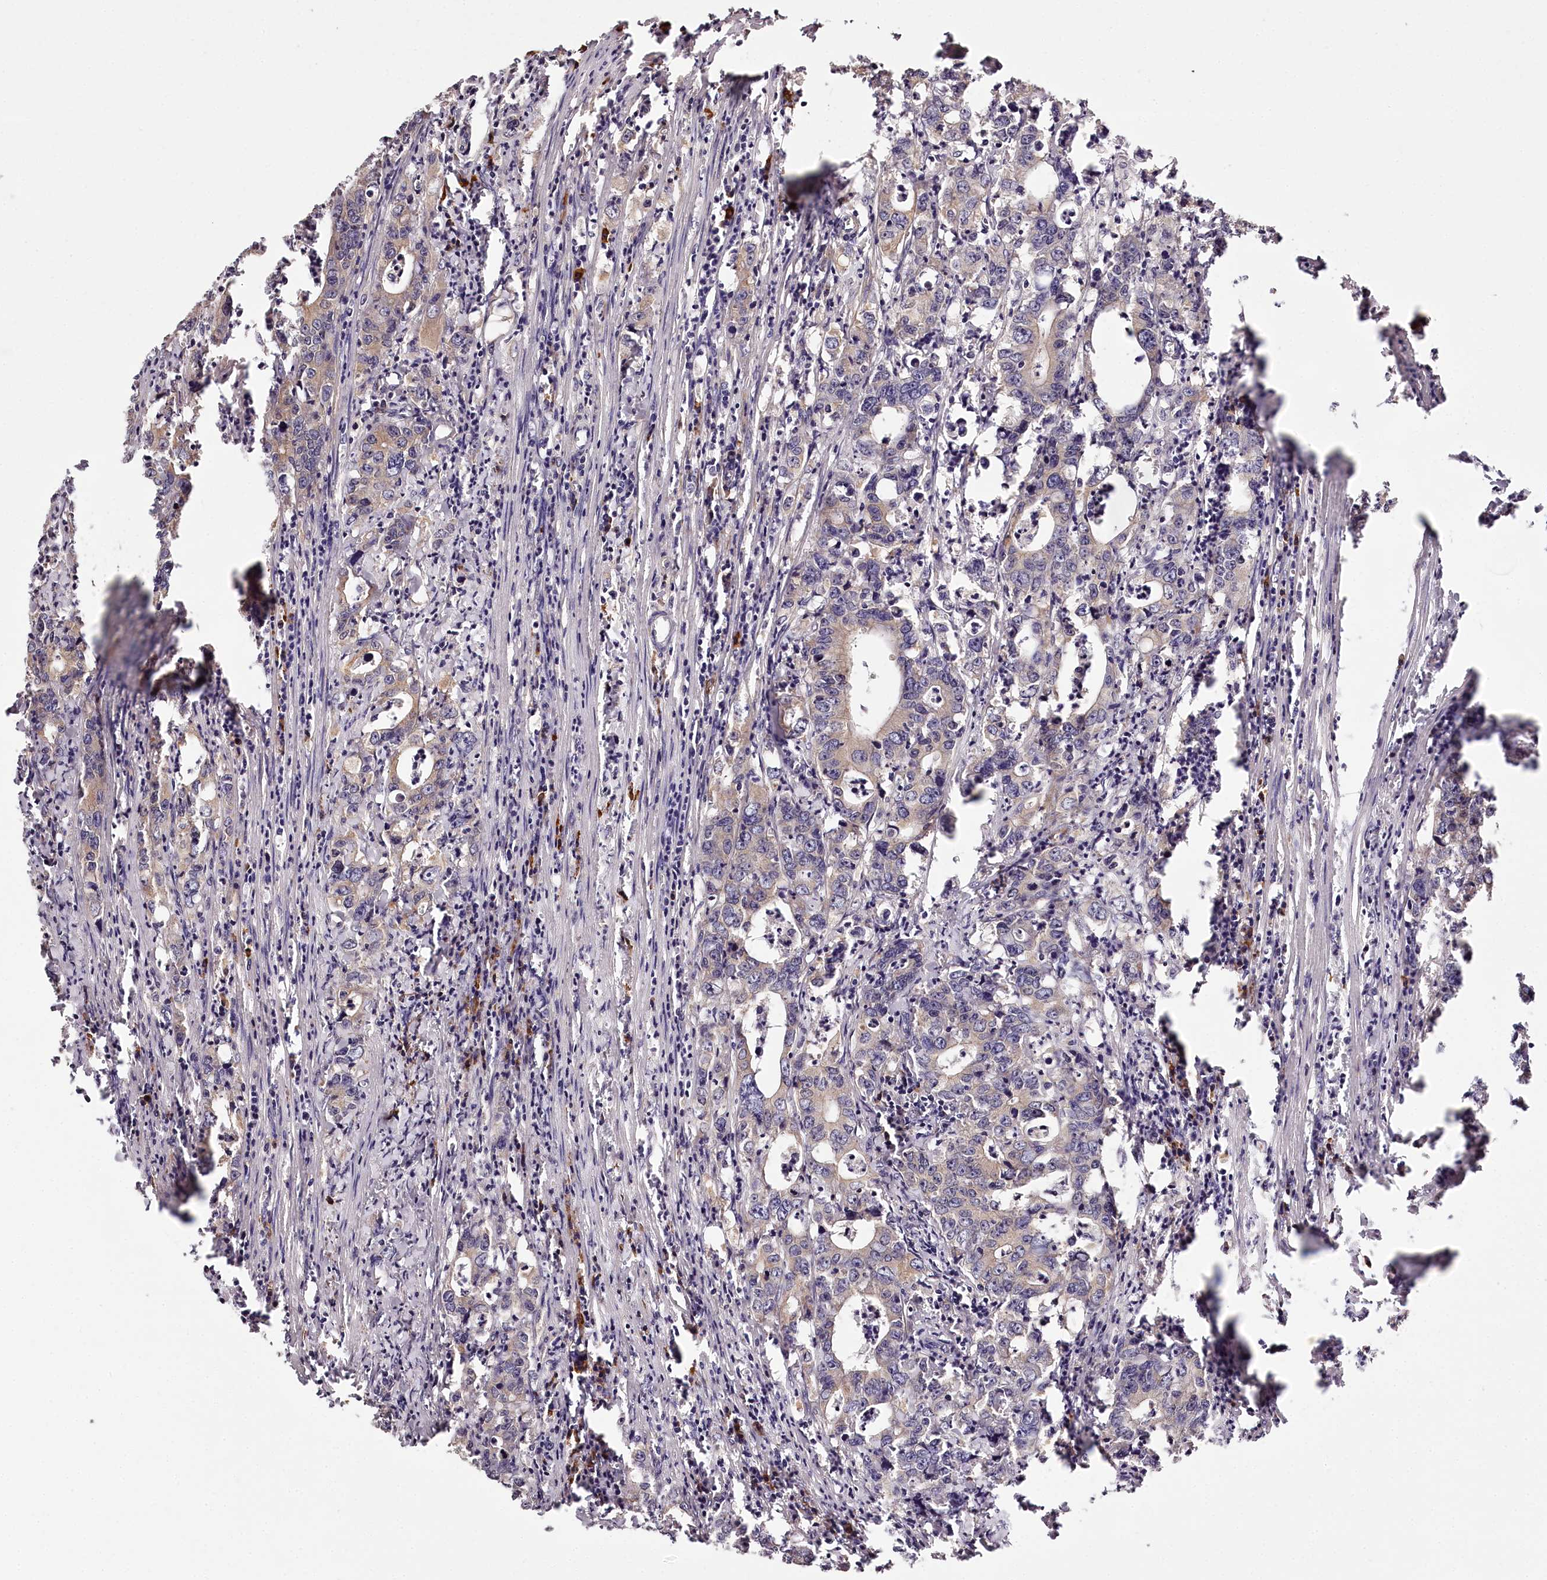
{"staining": {"intensity": "negative", "quantity": "none", "location": "none"}, "tissue": "colorectal cancer", "cell_type": "Tumor cells", "image_type": "cancer", "snomed": [{"axis": "morphology", "description": "Adenocarcinoma, NOS"}, {"axis": "topography", "description": "Colon"}], "caption": "Human colorectal cancer stained for a protein using immunohistochemistry (IHC) displays no staining in tumor cells.", "gene": "TARS1", "patient": {"sex": "female", "age": 75}}